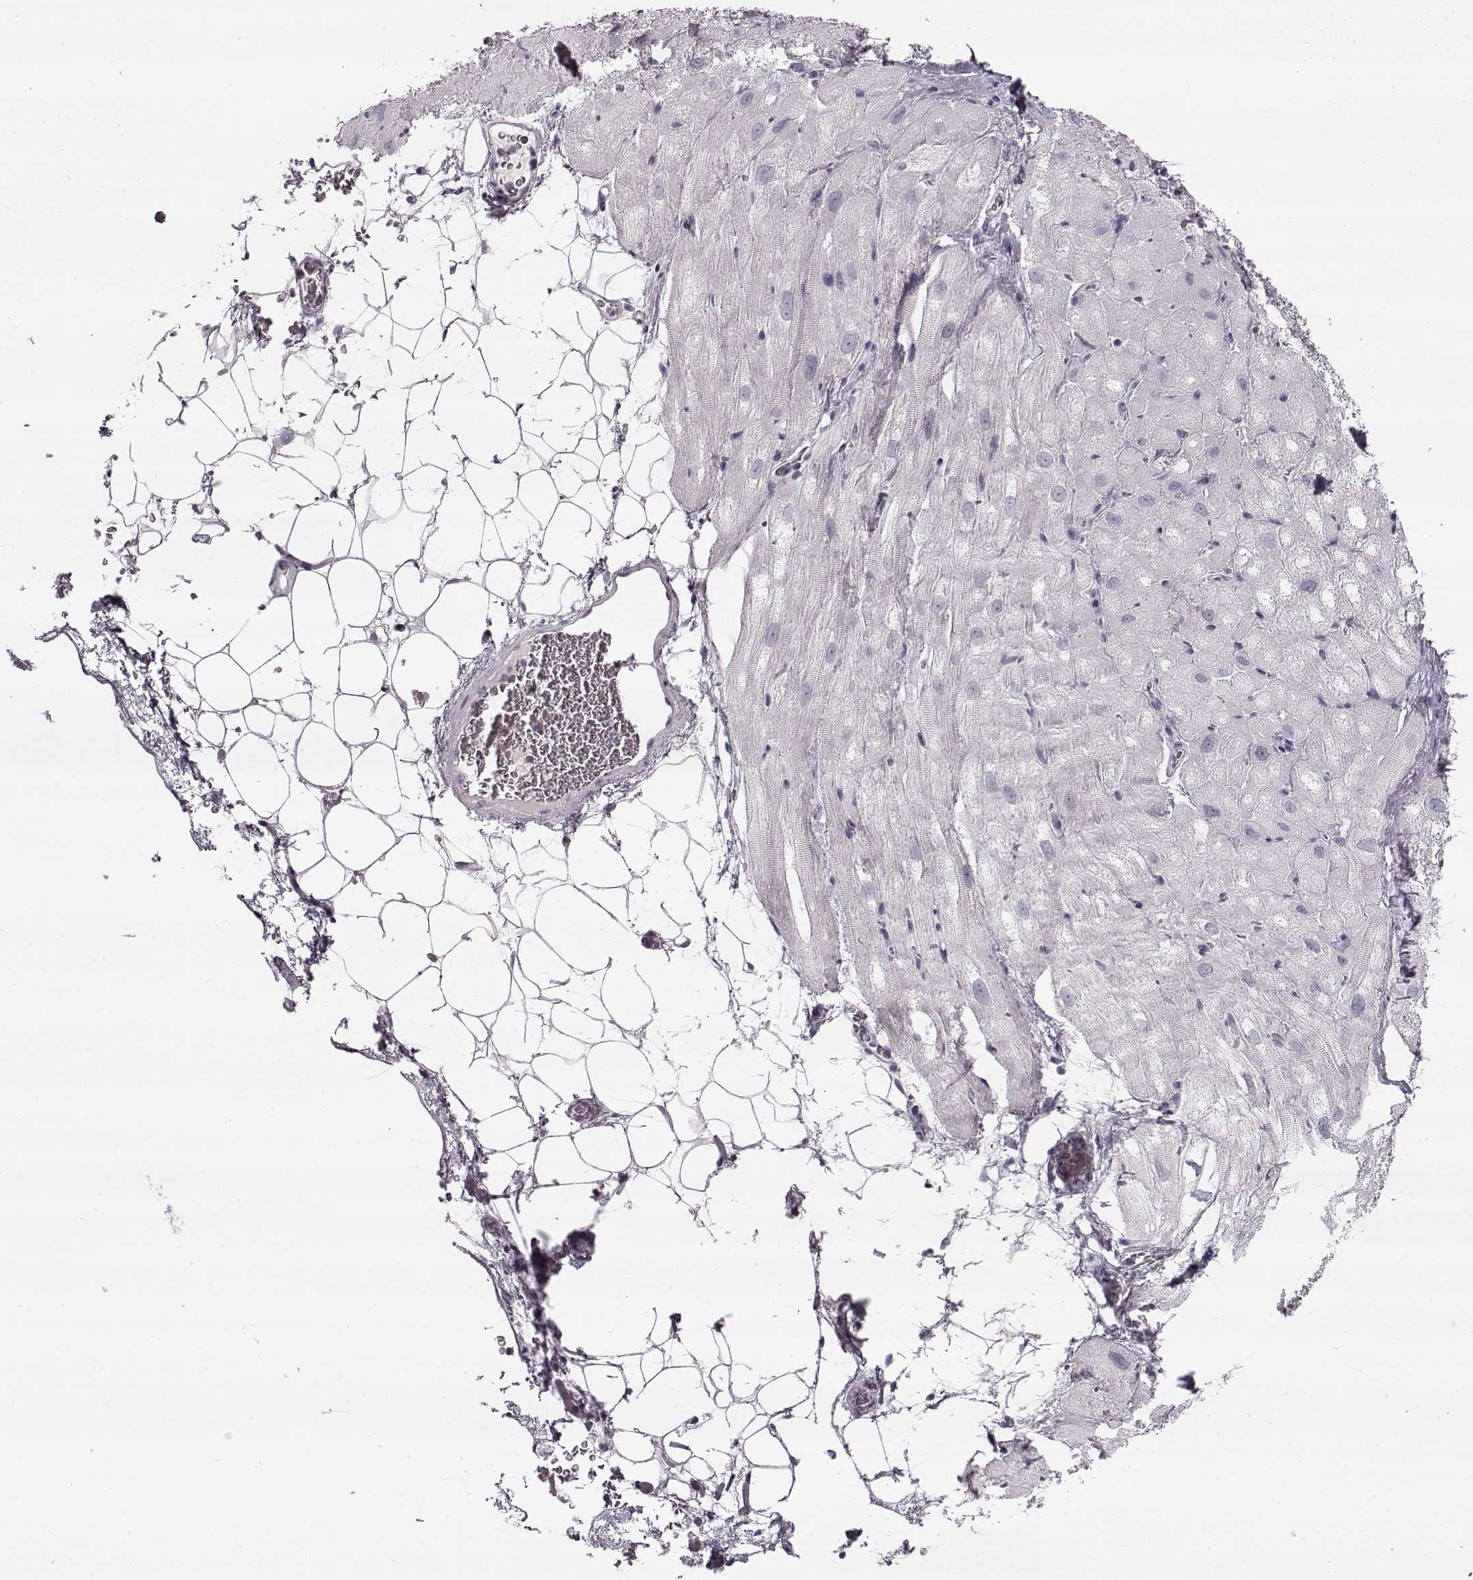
{"staining": {"intensity": "negative", "quantity": "none", "location": "none"}, "tissue": "heart muscle", "cell_type": "Cardiomyocytes", "image_type": "normal", "snomed": [{"axis": "morphology", "description": "Normal tissue, NOS"}, {"axis": "topography", "description": "Heart"}], "caption": "This is a image of immunohistochemistry (IHC) staining of normal heart muscle, which shows no positivity in cardiomyocytes. Nuclei are stained in blue.", "gene": "PNMT", "patient": {"sex": "male", "age": 61}}